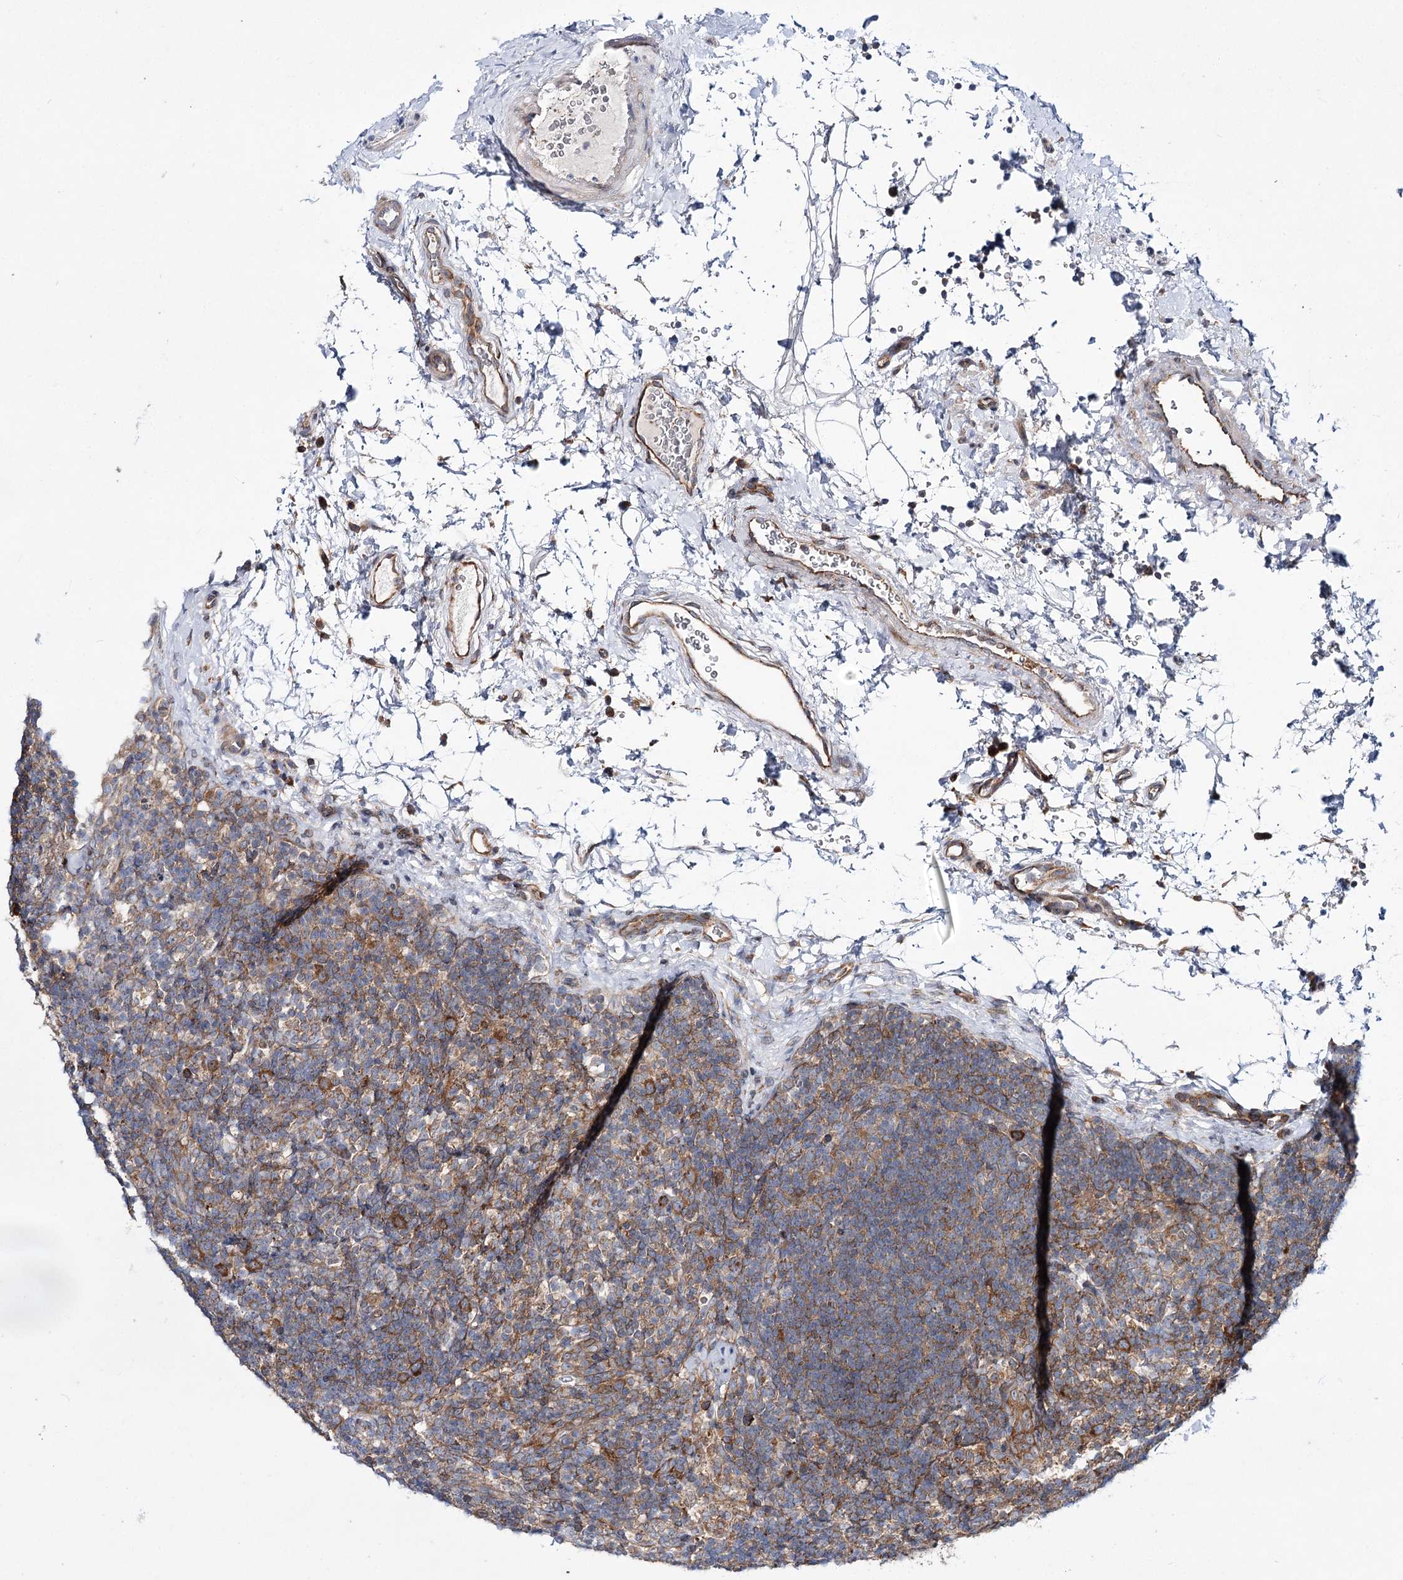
{"staining": {"intensity": "moderate", "quantity": "<25%", "location": "cytoplasmic/membranous"}, "tissue": "lymph node", "cell_type": "Germinal center cells", "image_type": "normal", "snomed": [{"axis": "morphology", "description": "Normal tissue, NOS"}, {"axis": "topography", "description": "Lymph node"}], "caption": "Lymph node stained with a brown dye exhibits moderate cytoplasmic/membranous positive expression in about <25% of germinal center cells.", "gene": "VWA2", "patient": {"sex": "female", "age": 22}}